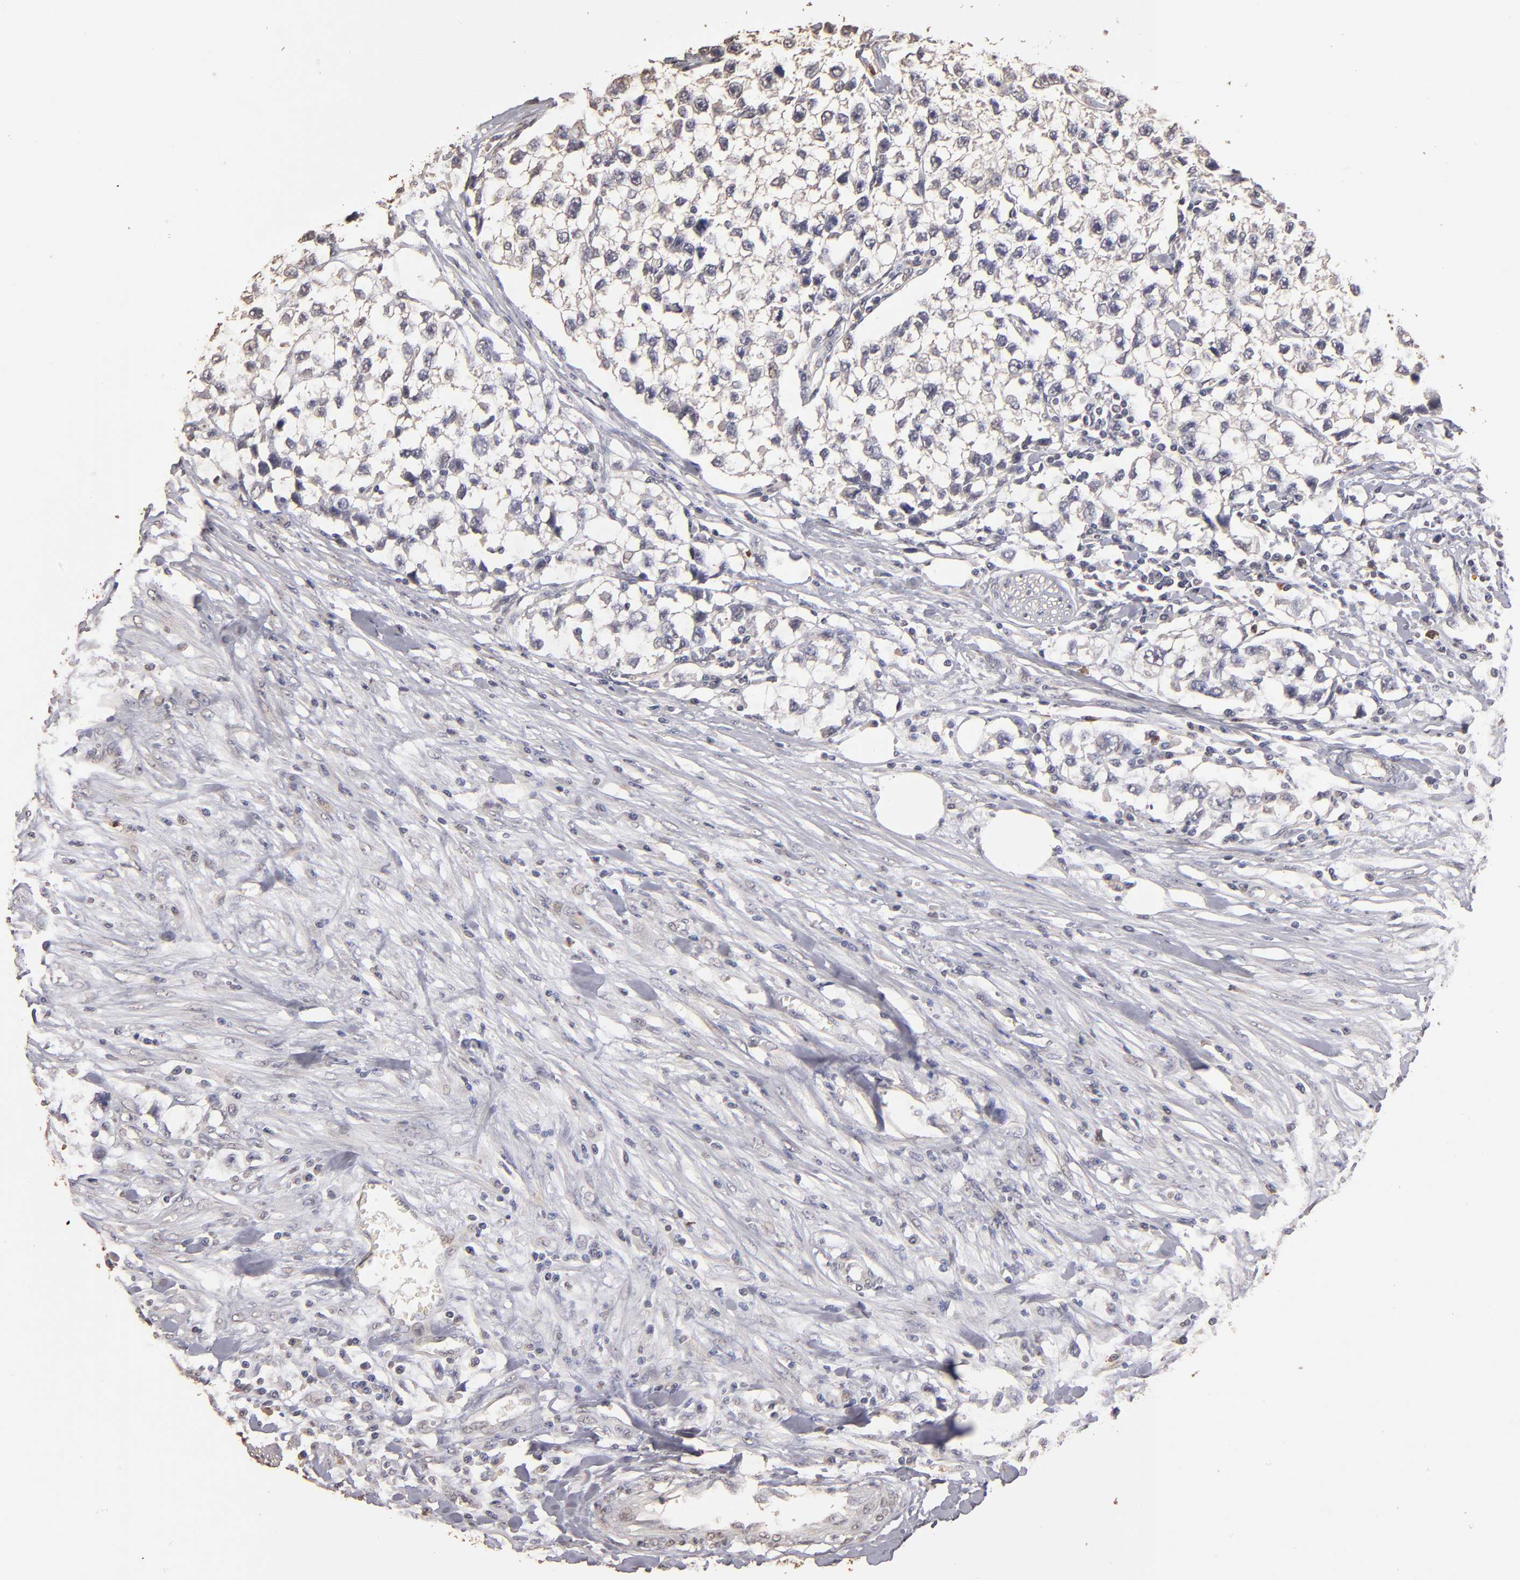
{"staining": {"intensity": "negative", "quantity": "none", "location": "none"}, "tissue": "testis cancer", "cell_type": "Tumor cells", "image_type": "cancer", "snomed": [{"axis": "morphology", "description": "Seminoma, NOS"}, {"axis": "morphology", "description": "Carcinoma, Embryonal, NOS"}, {"axis": "topography", "description": "Testis"}], "caption": "The image reveals no staining of tumor cells in testis seminoma.", "gene": "OPHN1", "patient": {"sex": "male", "age": 30}}